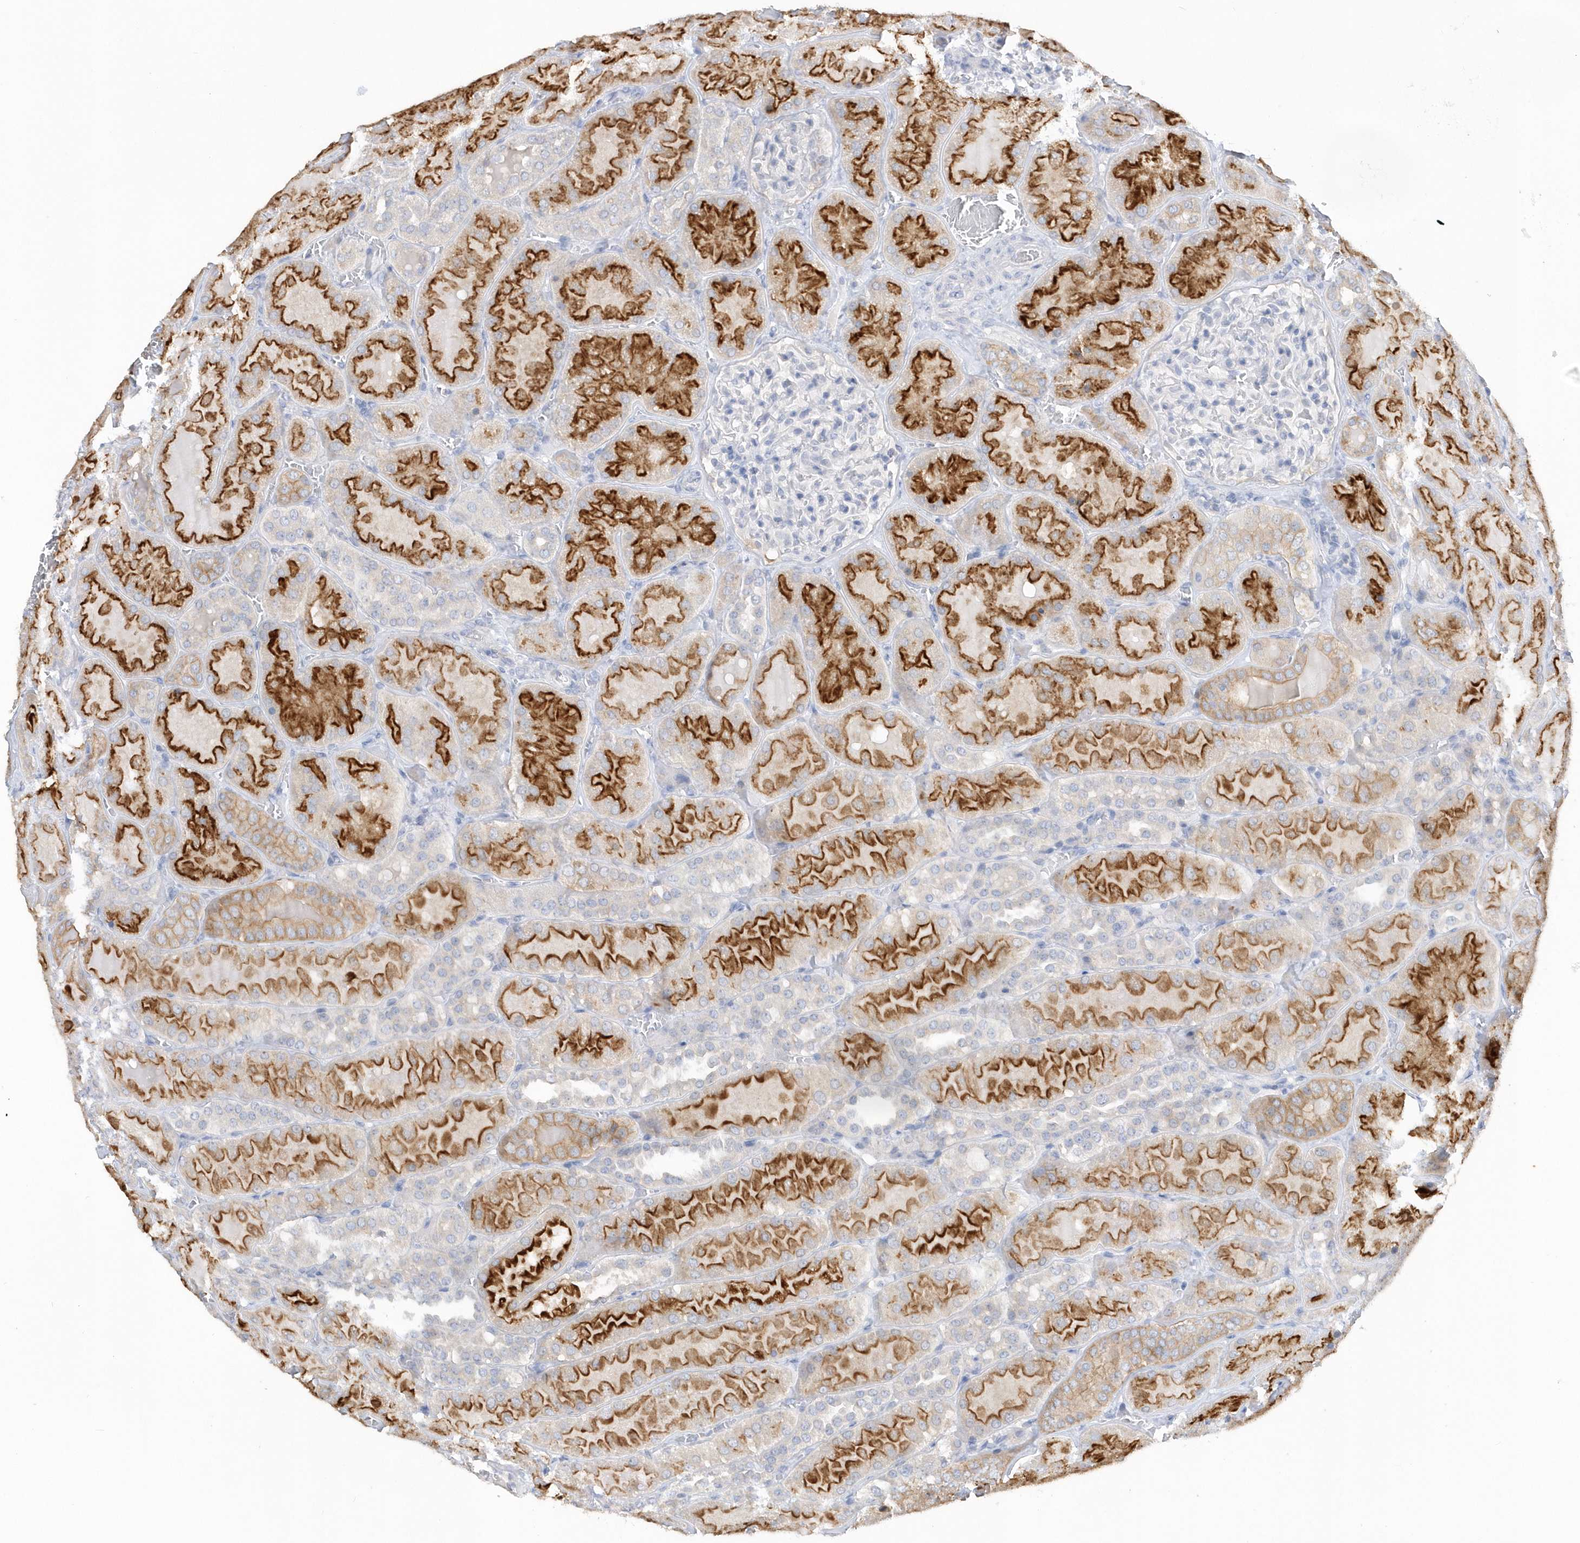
{"staining": {"intensity": "negative", "quantity": "none", "location": "none"}, "tissue": "kidney", "cell_type": "Cells in glomeruli", "image_type": "normal", "snomed": [{"axis": "morphology", "description": "Normal tissue, NOS"}, {"axis": "topography", "description": "Kidney"}], "caption": "DAB (3,3'-diaminobenzidine) immunohistochemical staining of normal human kidney displays no significant staining in cells in glomeruli. The staining was performed using DAB to visualize the protein expression in brown, while the nuclei were stained in blue with hematoxylin (Magnification: 20x).", "gene": "RPEL1", "patient": {"sex": "male", "age": 28}}